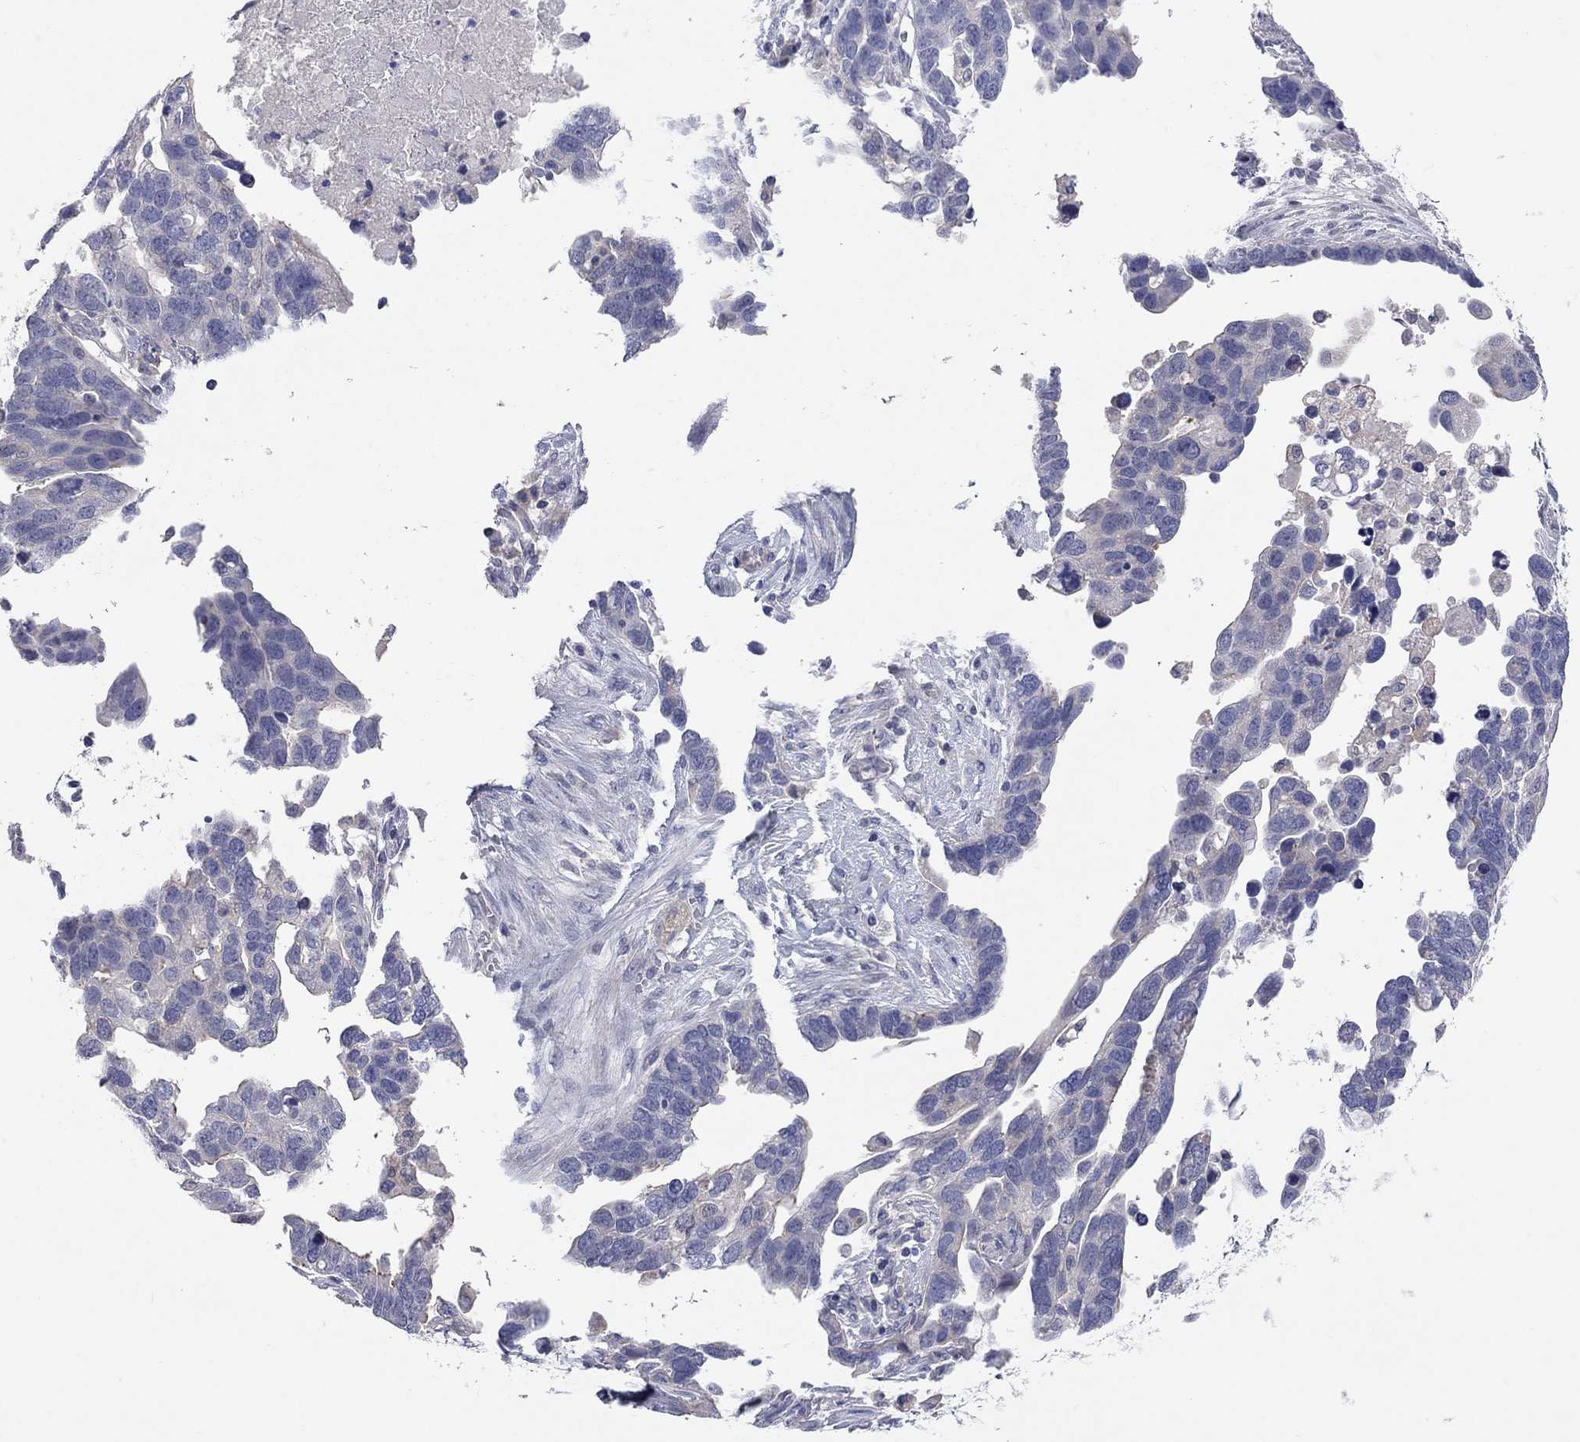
{"staining": {"intensity": "negative", "quantity": "none", "location": "none"}, "tissue": "ovarian cancer", "cell_type": "Tumor cells", "image_type": "cancer", "snomed": [{"axis": "morphology", "description": "Cystadenocarcinoma, serous, NOS"}, {"axis": "topography", "description": "Ovary"}], "caption": "Ovarian serous cystadenocarcinoma stained for a protein using immunohistochemistry (IHC) displays no positivity tumor cells.", "gene": "KCNB1", "patient": {"sex": "female", "age": 54}}